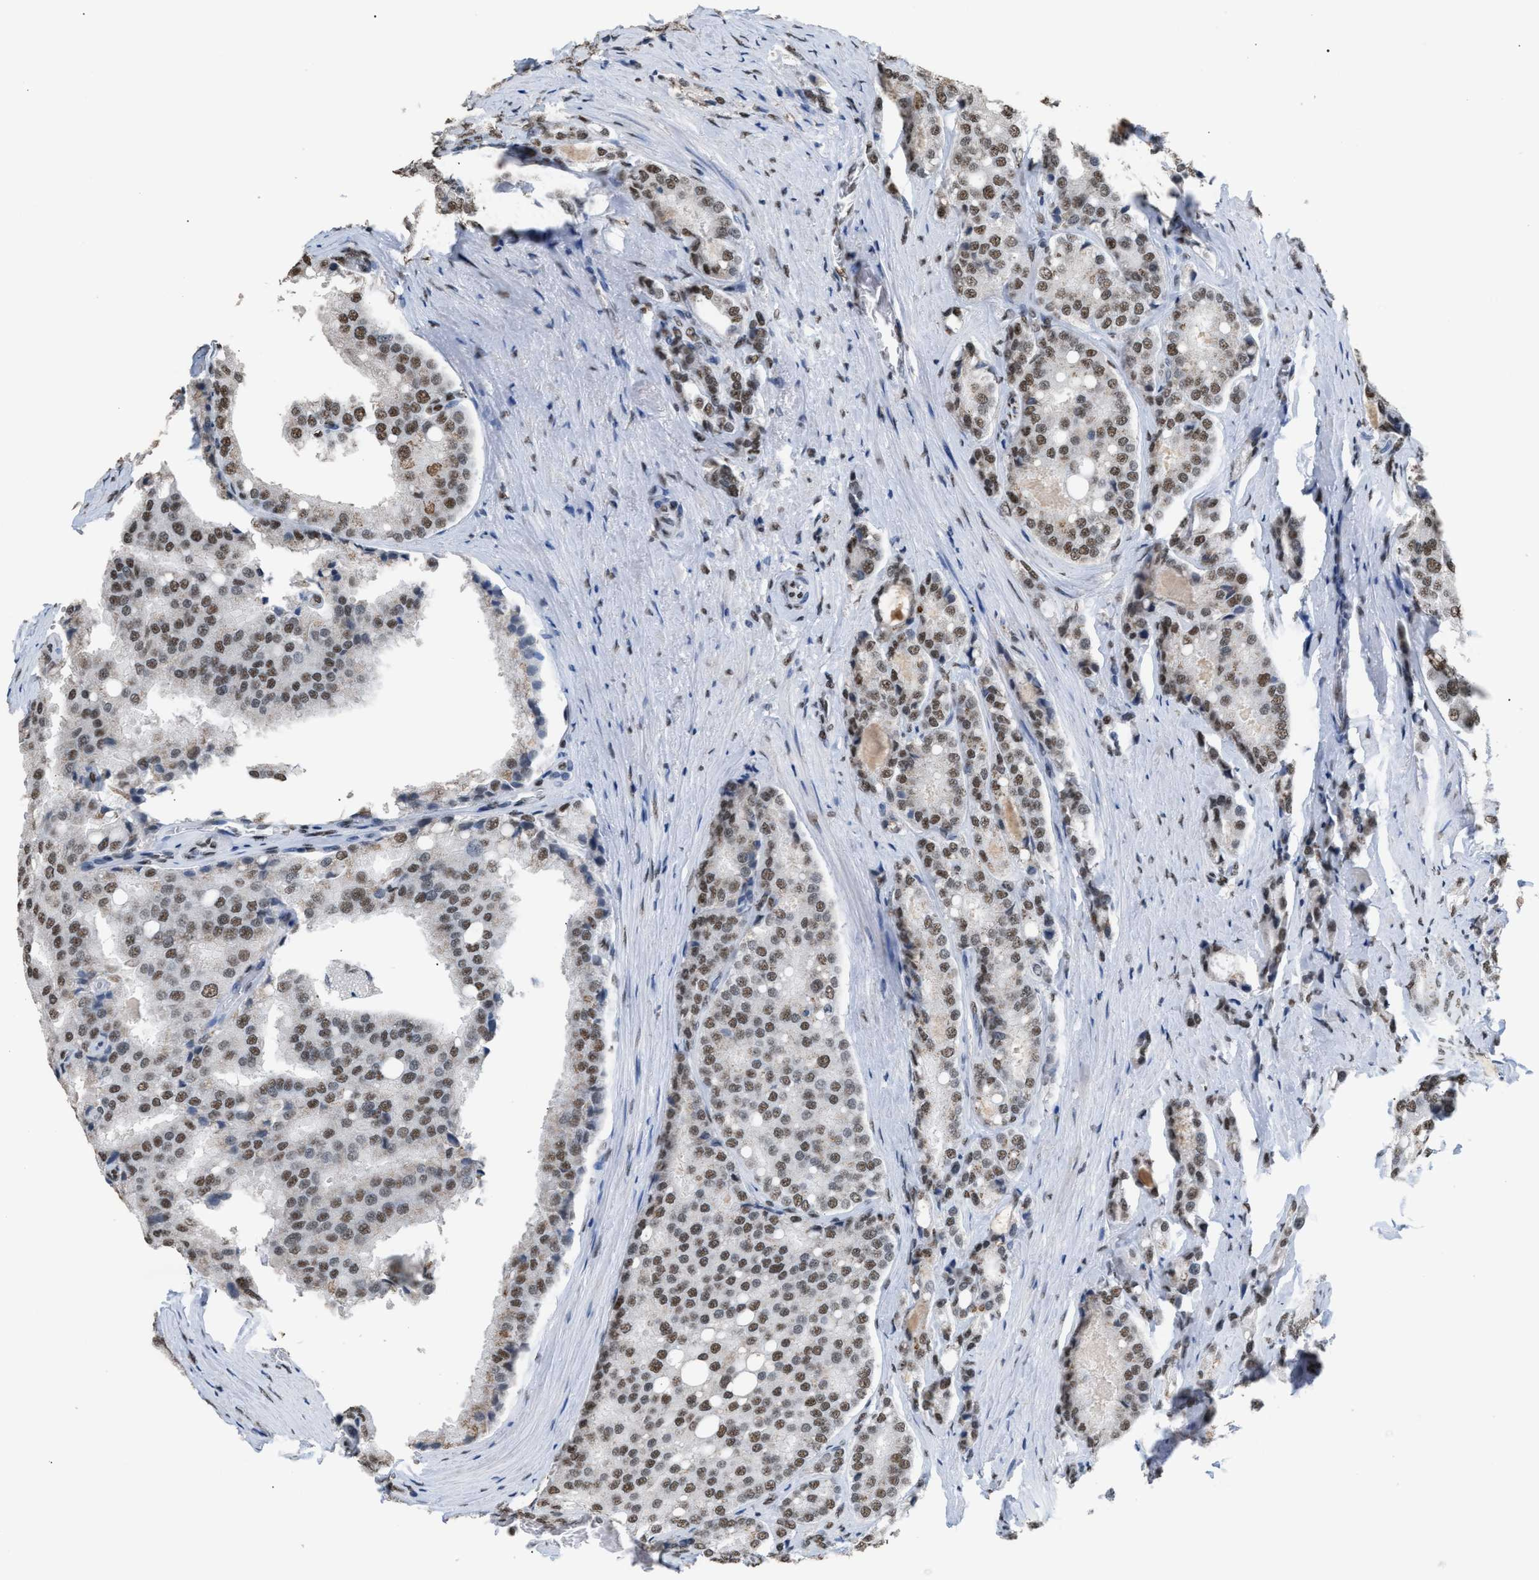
{"staining": {"intensity": "moderate", "quantity": ">75%", "location": "nuclear"}, "tissue": "prostate cancer", "cell_type": "Tumor cells", "image_type": "cancer", "snomed": [{"axis": "morphology", "description": "Adenocarcinoma, High grade"}, {"axis": "topography", "description": "Prostate"}], "caption": "High-magnification brightfield microscopy of adenocarcinoma (high-grade) (prostate) stained with DAB (brown) and counterstained with hematoxylin (blue). tumor cells exhibit moderate nuclear positivity is appreciated in approximately>75% of cells.", "gene": "CCAR2", "patient": {"sex": "male", "age": 50}}